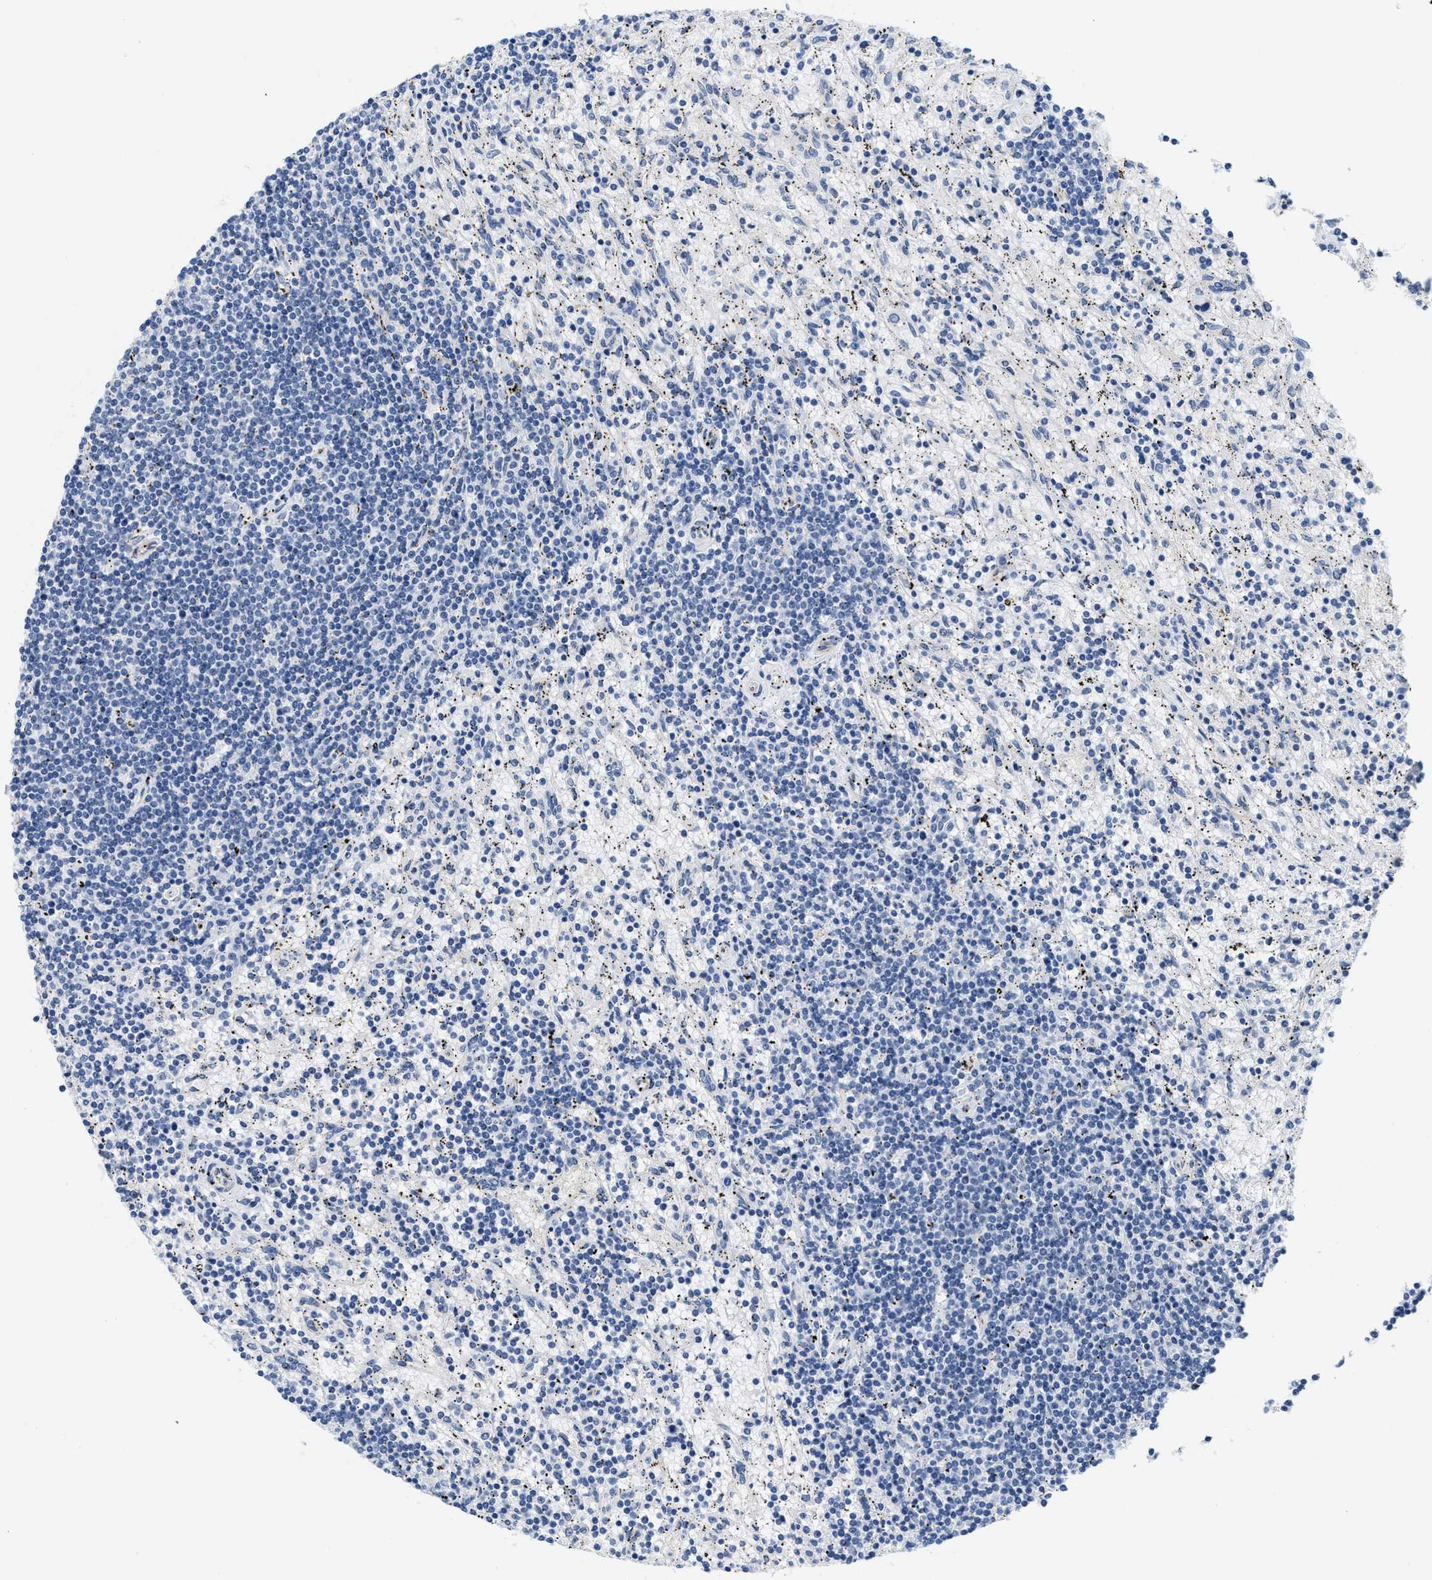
{"staining": {"intensity": "negative", "quantity": "none", "location": "none"}, "tissue": "lymphoma", "cell_type": "Tumor cells", "image_type": "cancer", "snomed": [{"axis": "morphology", "description": "Malignant lymphoma, non-Hodgkin's type, Low grade"}, {"axis": "topography", "description": "Spleen"}], "caption": "Tumor cells show no significant staining in lymphoma.", "gene": "DSCAM", "patient": {"sex": "male", "age": 76}}